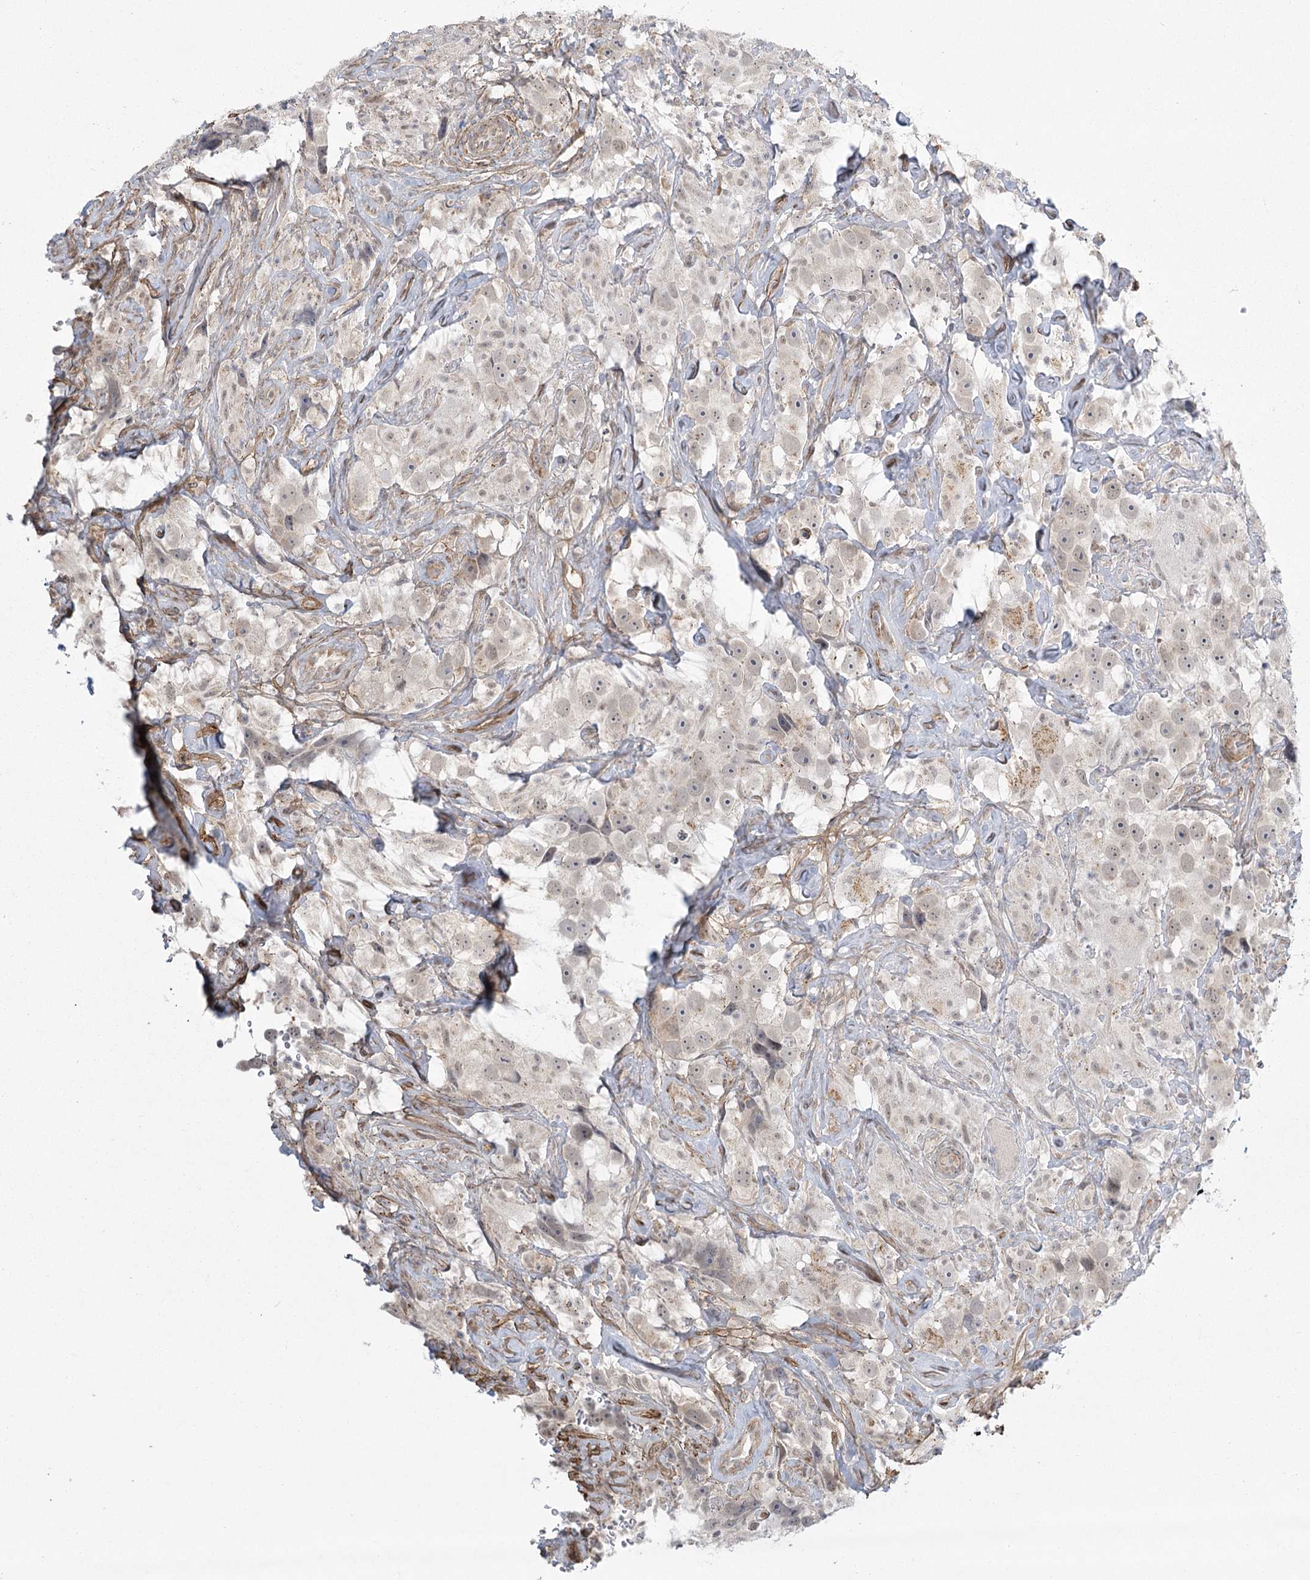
{"staining": {"intensity": "negative", "quantity": "none", "location": "none"}, "tissue": "testis cancer", "cell_type": "Tumor cells", "image_type": "cancer", "snomed": [{"axis": "morphology", "description": "Seminoma, NOS"}, {"axis": "topography", "description": "Testis"}], "caption": "Protein analysis of seminoma (testis) exhibits no significant positivity in tumor cells.", "gene": "MED28", "patient": {"sex": "male", "age": 49}}